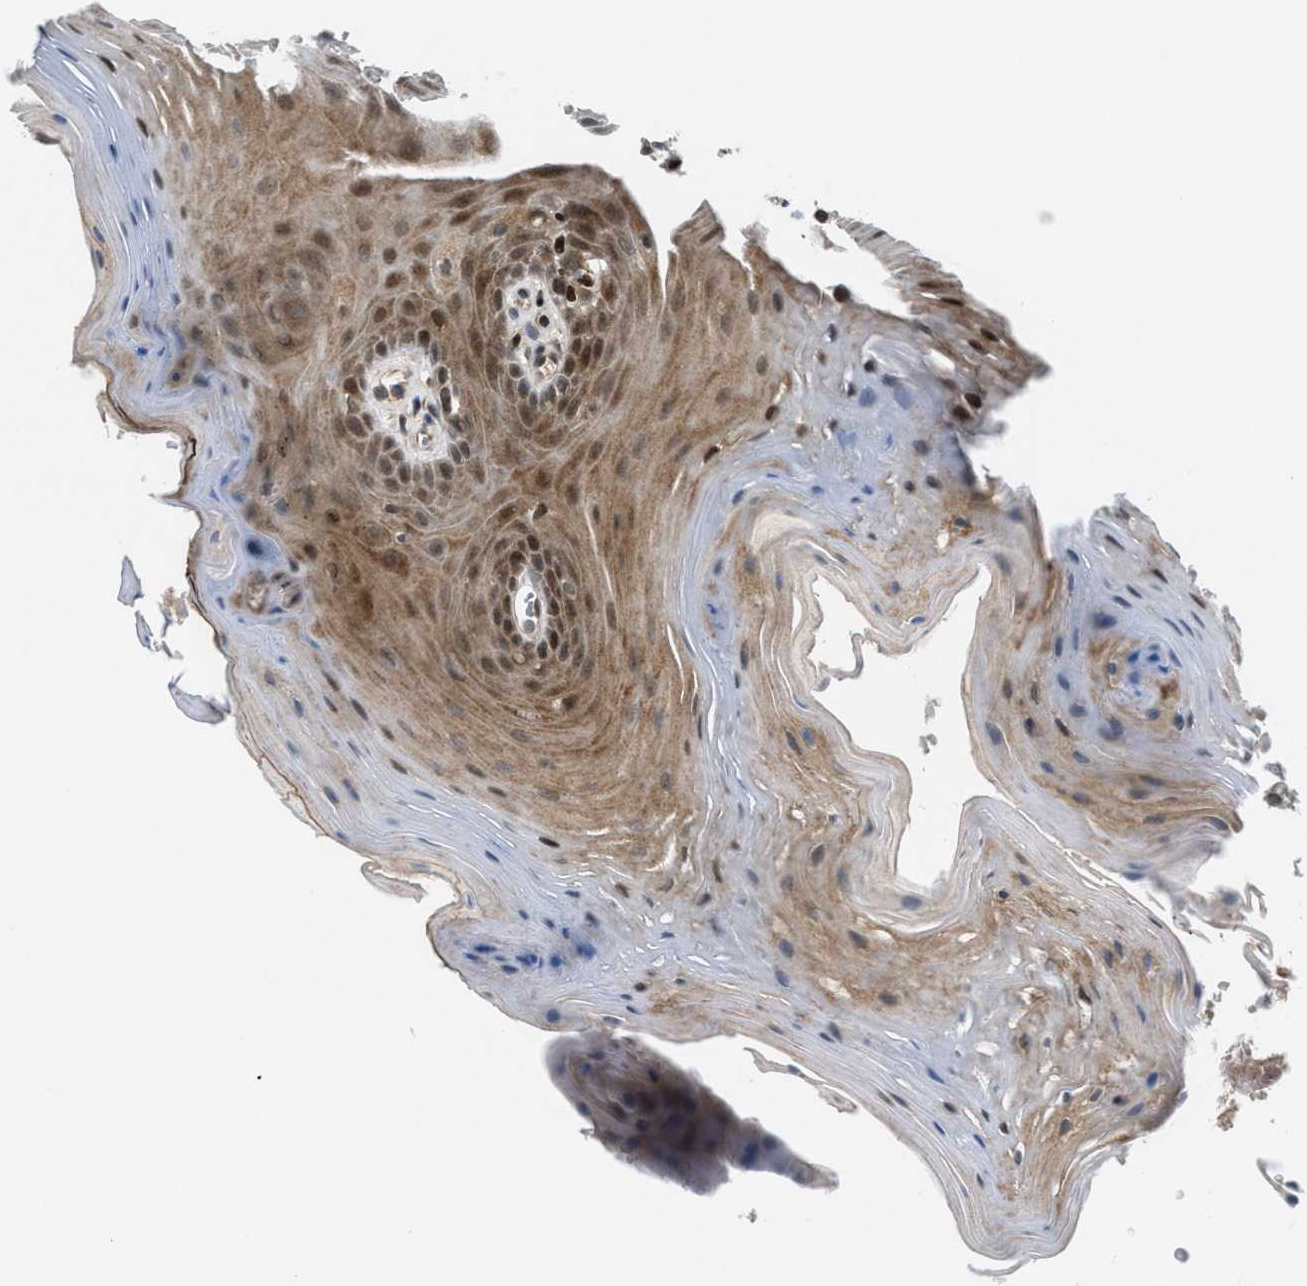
{"staining": {"intensity": "moderate", "quantity": ">75%", "location": "cytoplasmic/membranous,nuclear"}, "tissue": "oral mucosa", "cell_type": "Squamous epithelial cells", "image_type": "normal", "snomed": [{"axis": "morphology", "description": "Normal tissue, NOS"}, {"axis": "morphology", "description": "Squamous cell carcinoma, NOS"}, {"axis": "topography", "description": "Oral tissue"}, {"axis": "topography", "description": "Head-Neck"}], "caption": "High-magnification brightfield microscopy of normal oral mucosa stained with DAB (3,3'-diaminobenzidine) (brown) and counterstained with hematoxylin (blue). squamous epithelial cells exhibit moderate cytoplasmic/membranous,nuclear expression is appreciated in about>75% of cells.", "gene": "ZNF276", "patient": {"sex": "male", "age": 71}}